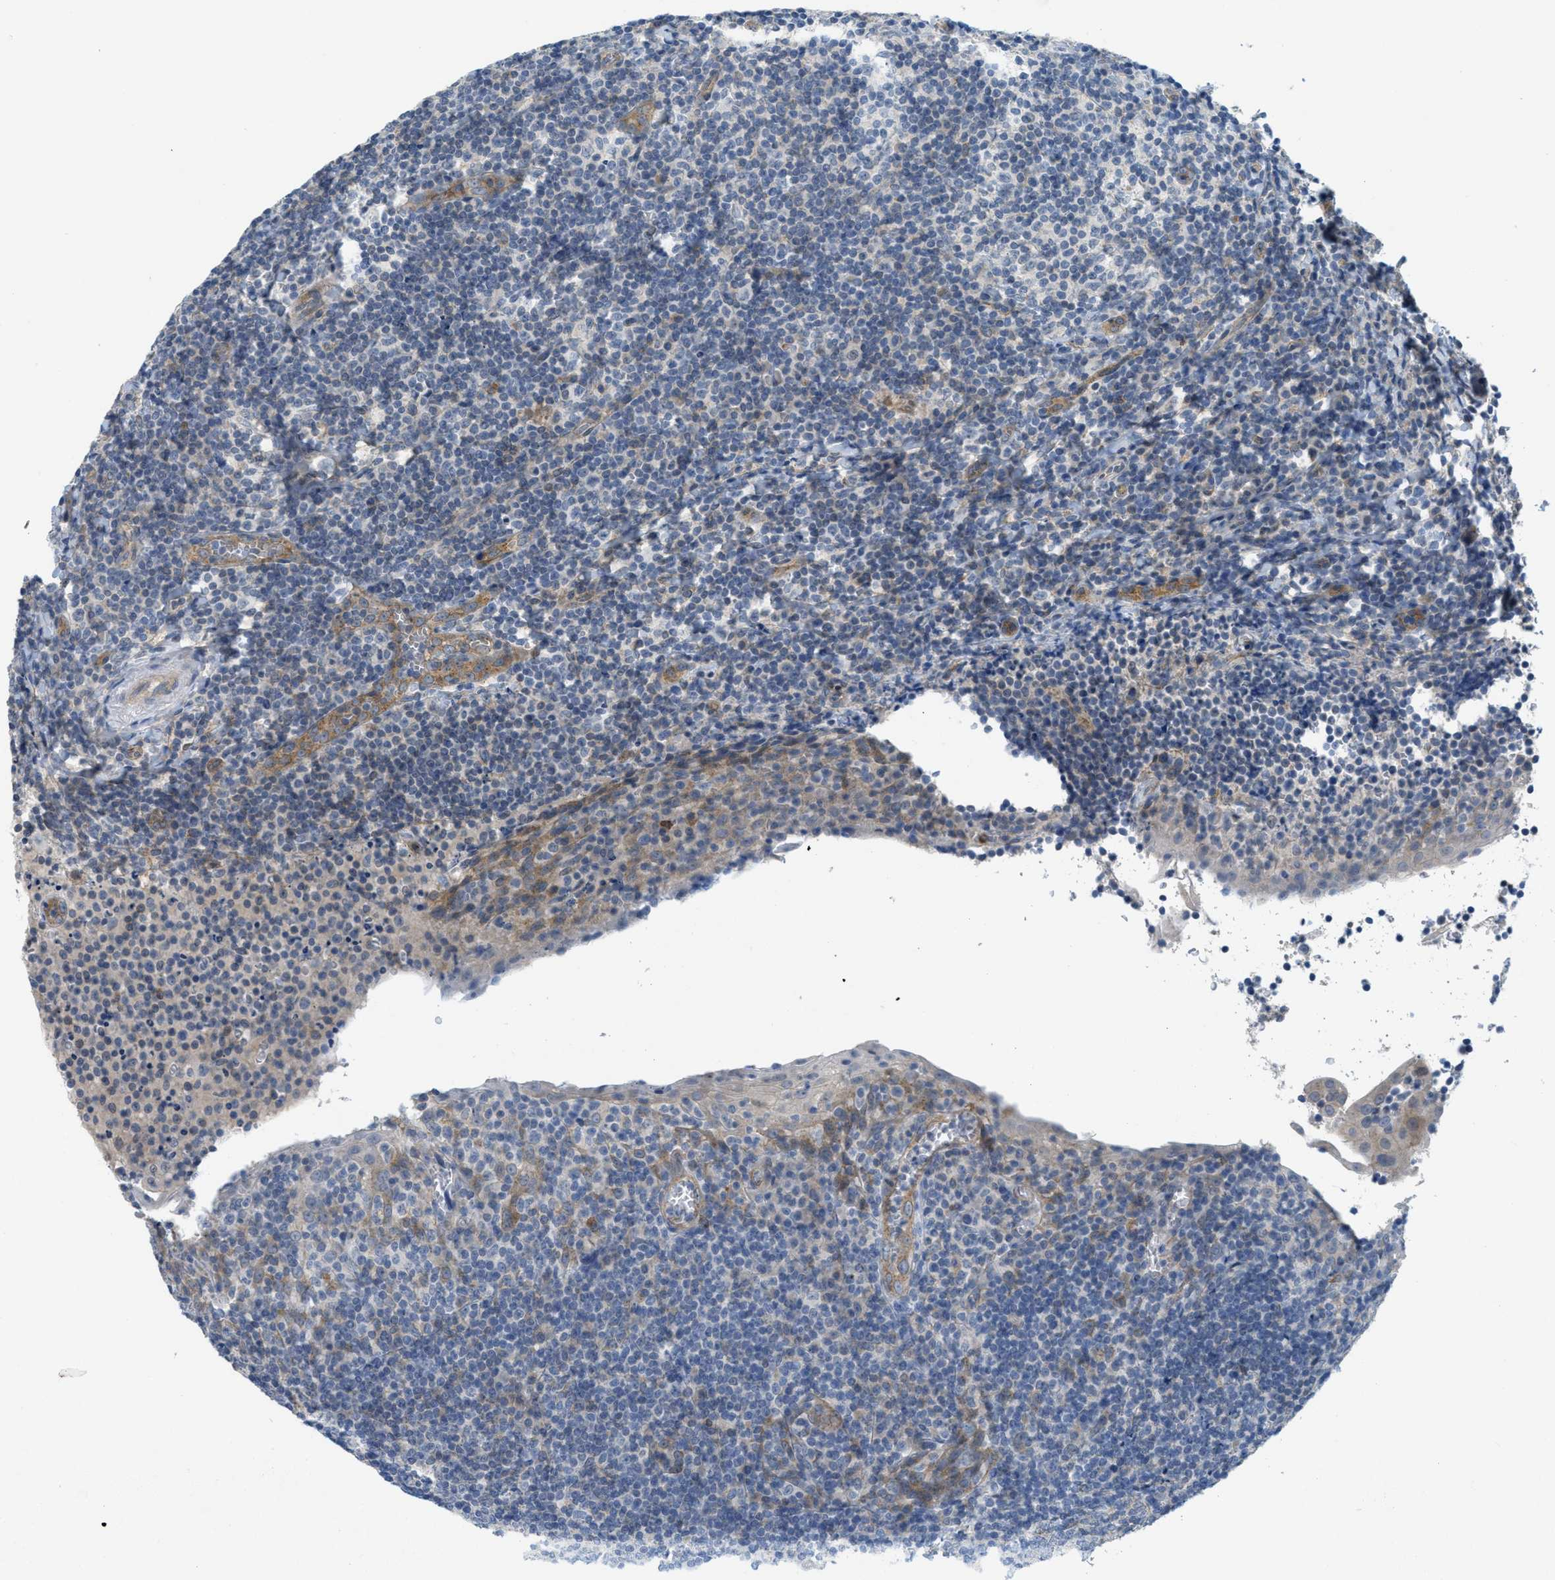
{"staining": {"intensity": "negative", "quantity": "none", "location": "none"}, "tissue": "tonsil", "cell_type": "Germinal center cells", "image_type": "normal", "snomed": [{"axis": "morphology", "description": "Normal tissue, NOS"}, {"axis": "topography", "description": "Tonsil"}], "caption": "Immunohistochemistry (IHC) histopathology image of unremarkable tonsil stained for a protein (brown), which exhibits no staining in germinal center cells. (Brightfield microscopy of DAB immunohistochemistry (IHC) at high magnification).", "gene": "ZFYVE9", "patient": {"sex": "male", "age": 37}}